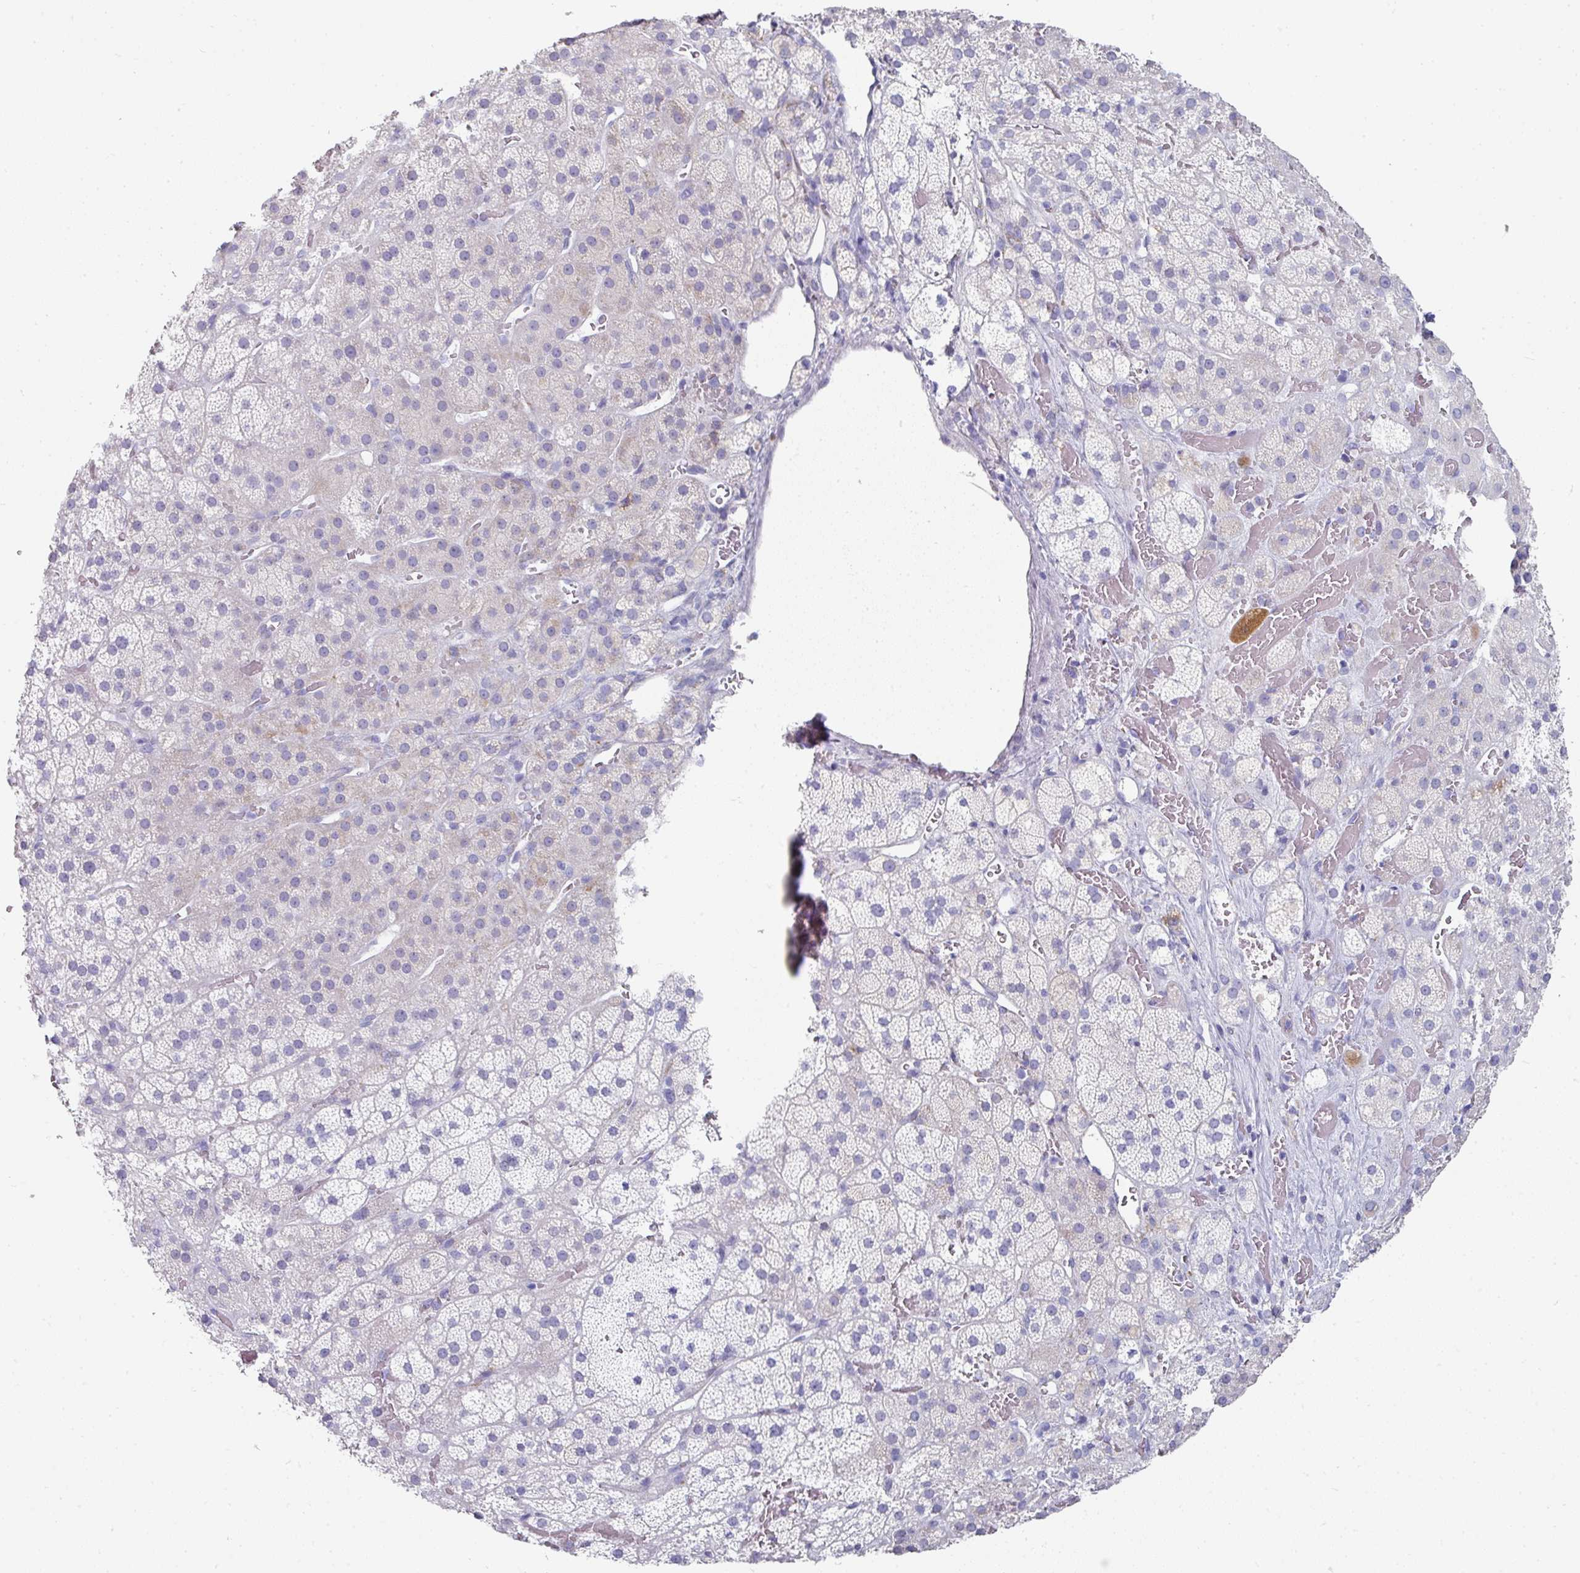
{"staining": {"intensity": "negative", "quantity": "none", "location": "none"}, "tissue": "adrenal gland", "cell_type": "Glandular cells", "image_type": "normal", "snomed": [{"axis": "morphology", "description": "Normal tissue, NOS"}, {"axis": "topography", "description": "Adrenal gland"}], "caption": "Immunohistochemical staining of benign human adrenal gland exhibits no significant staining in glandular cells. (Immunohistochemistry (ihc), brightfield microscopy, high magnification).", "gene": "SETBP1", "patient": {"sex": "male", "age": 57}}